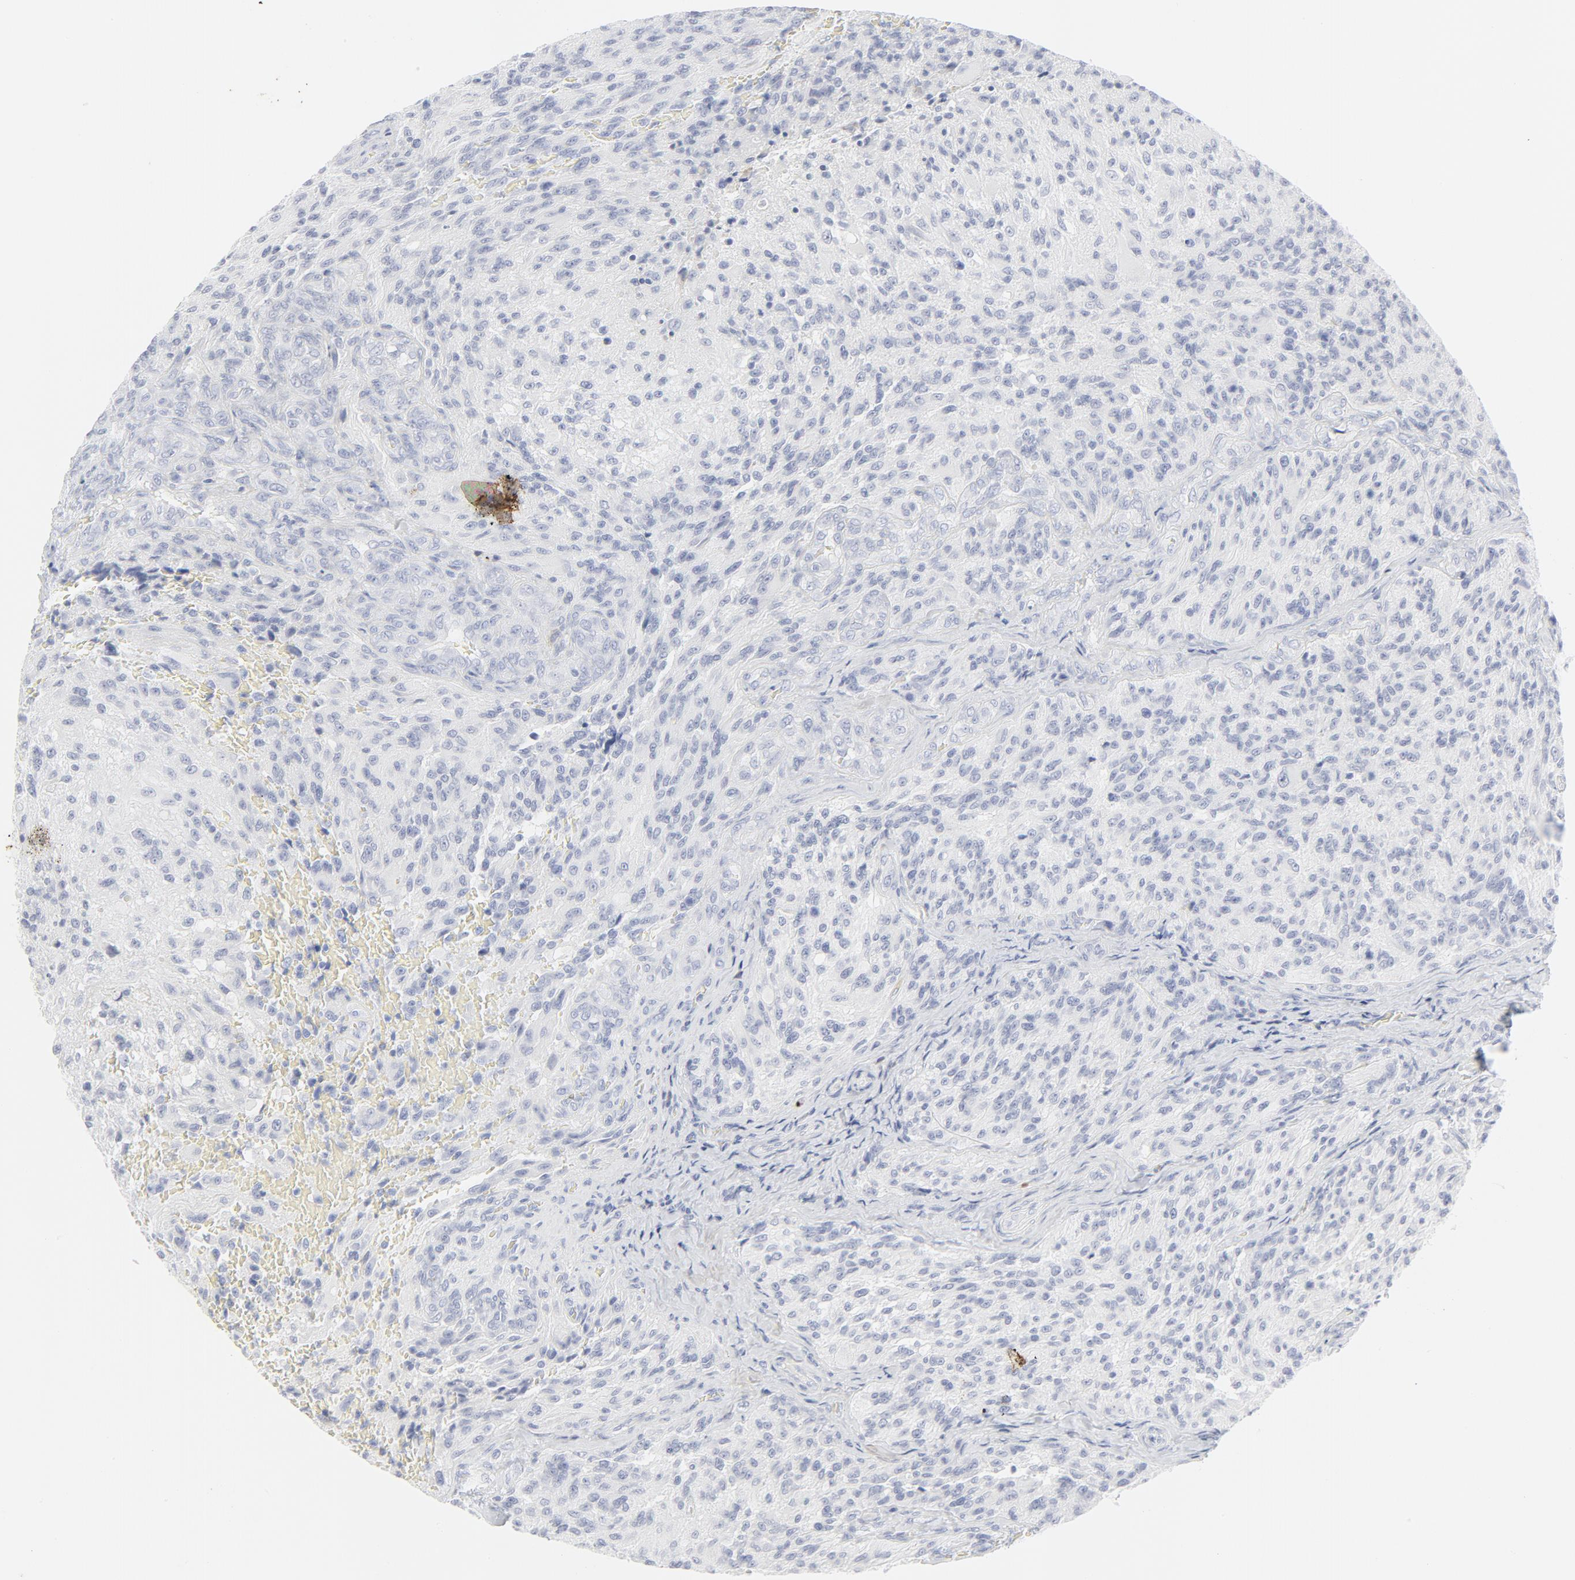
{"staining": {"intensity": "negative", "quantity": "none", "location": "none"}, "tissue": "glioma", "cell_type": "Tumor cells", "image_type": "cancer", "snomed": [{"axis": "morphology", "description": "Normal tissue, NOS"}, {"axis": "morphology", "description": "Glioma, malignant, High grade"}, {"axis": "topography", "description": "Cerebral cortex"}], "caption": "IHC micrograph of neoplastic tissue: malignant glioma (high-grade) stained with DAB shows no significant protein staining in tumor cells.", "gene": "CCR7", "patient": {"sex": "male", "age": 56}}